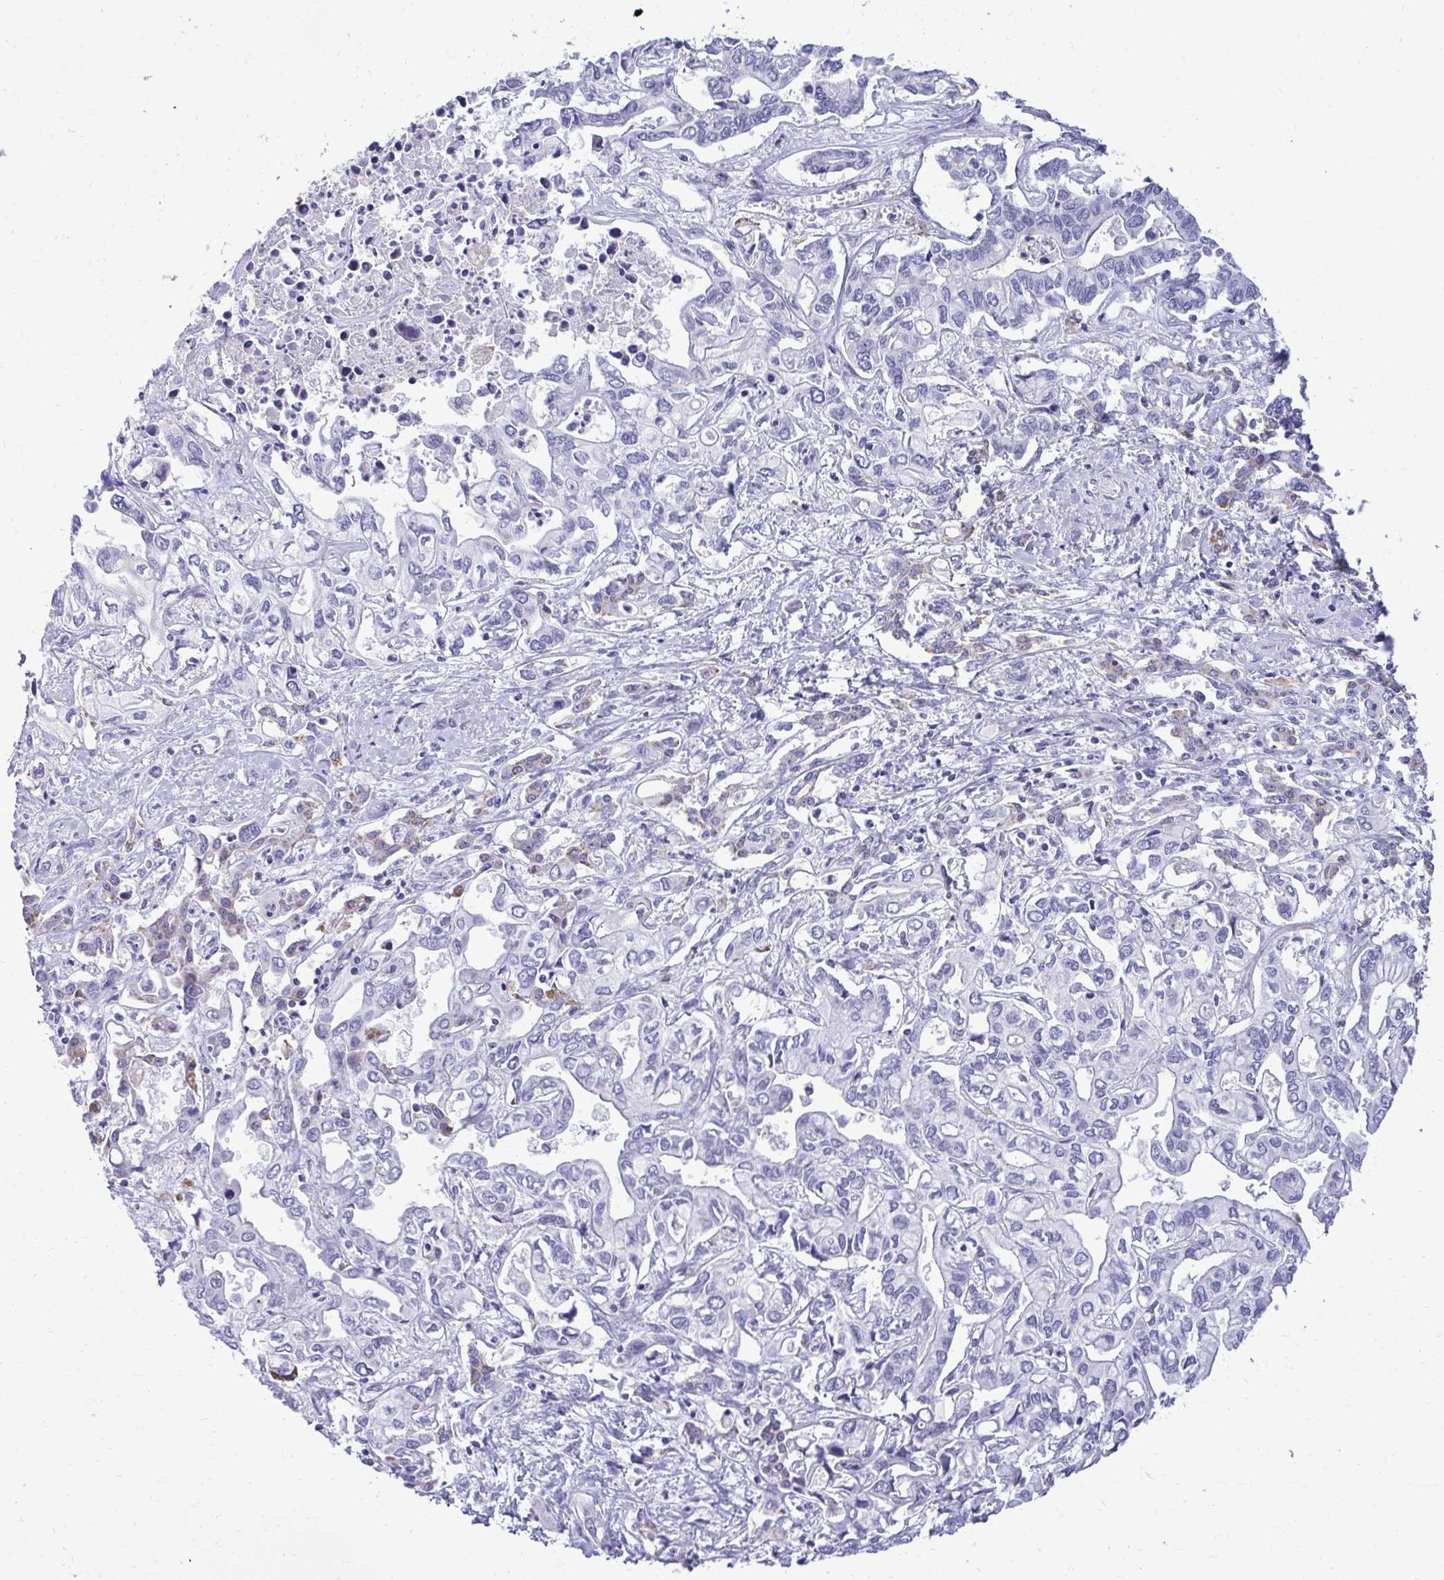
{"staining": {"intensity": "negative", "quantity": "none", "location": "none"}, "tissue": "liver cancer", "cell_type": "Tumor cells", "image_type": "cancer", "snomed": [{"axis": "morphology", "description": "Cholangiocarcinoma"}, {"axis": "topography", "description": "Liver"}], "caption": "Photomicrograph shows no significant protein staining in tumor cells of liver cancer (cholangiocarcinoma).", "gene": "AIG1", "patient": {"sex": "female", "age": 64}}